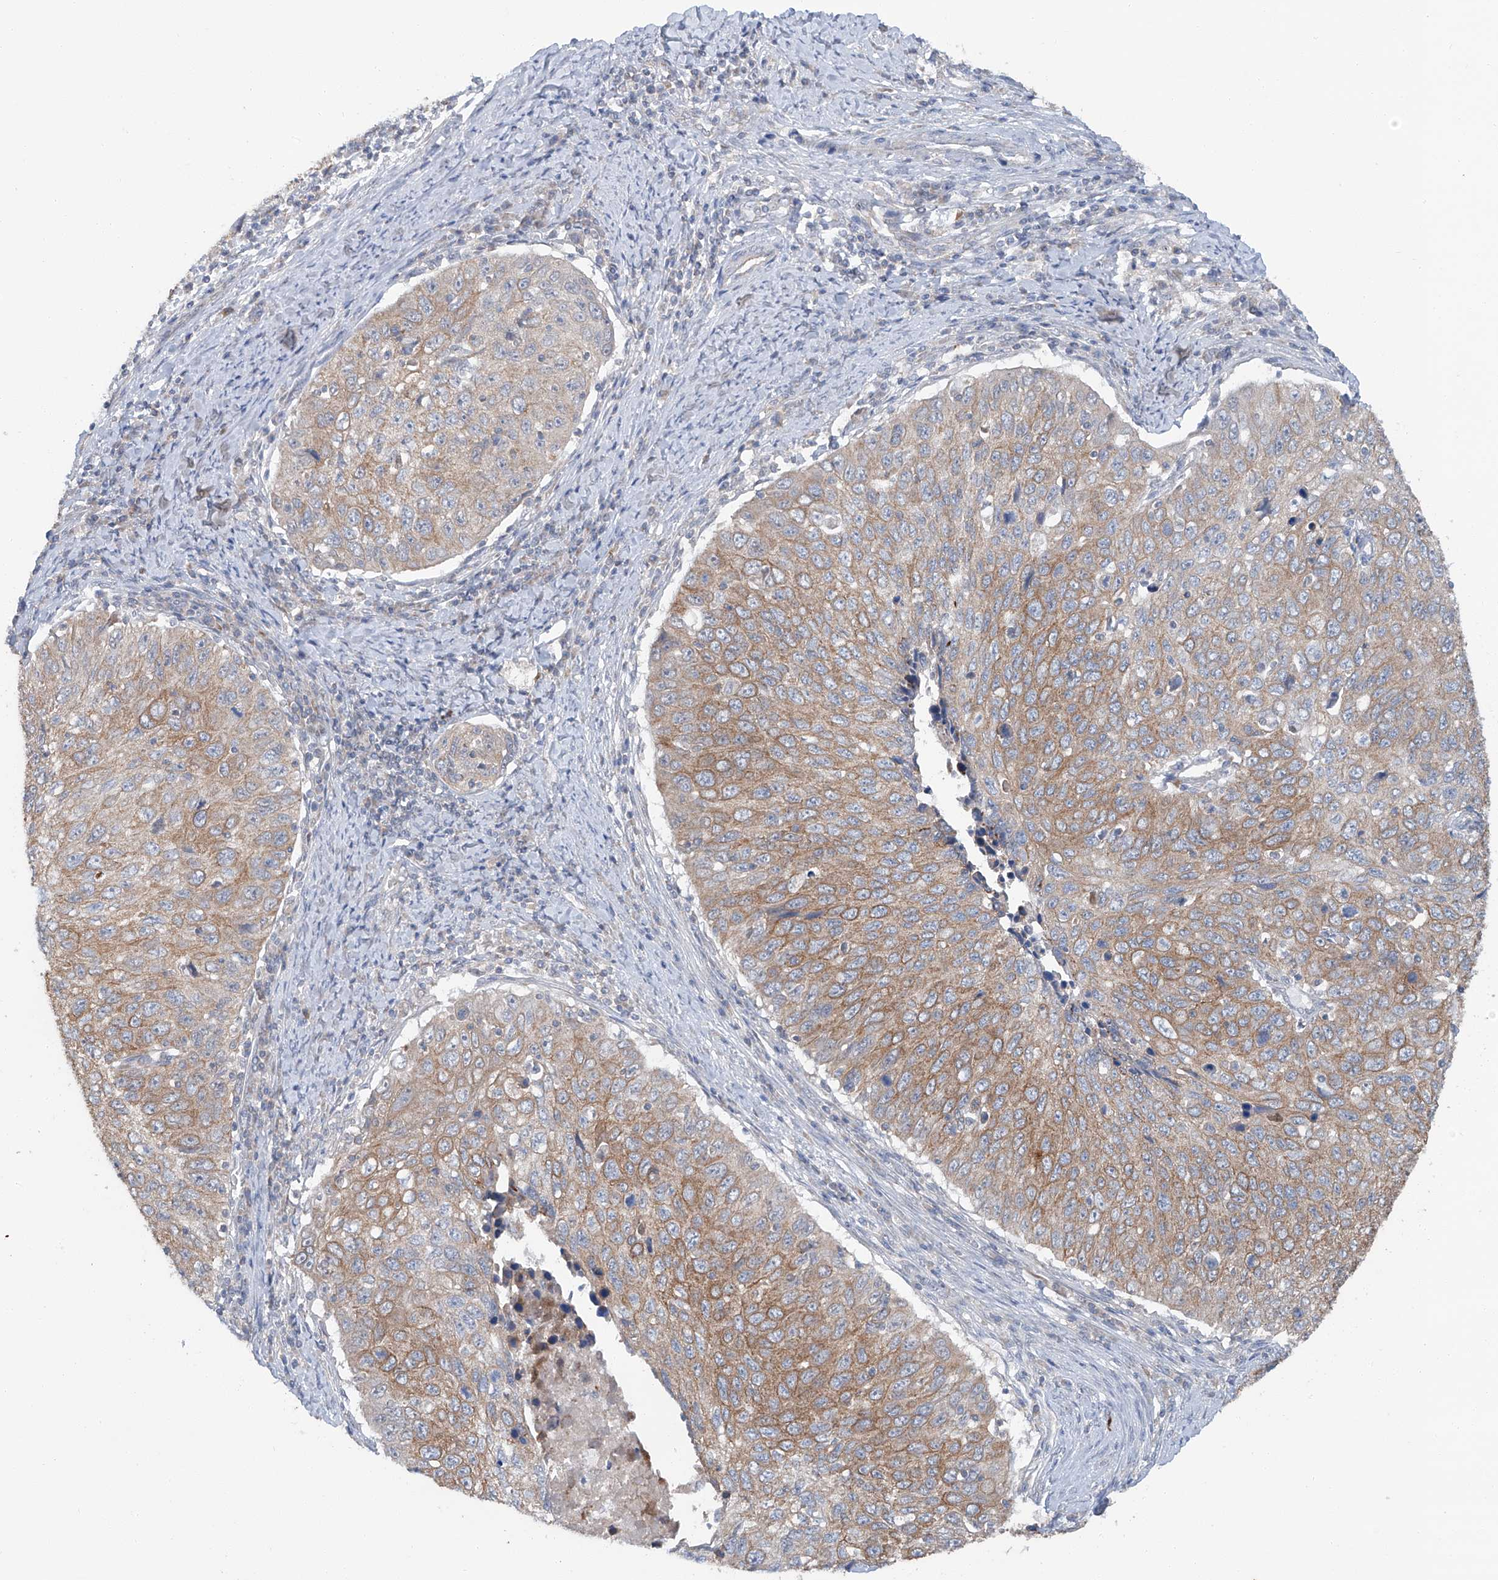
{"staining": {"intensity": "moderate", "quantity": ">75%", "location": "cytoplasmic/membranous"}, "tissue": "cervical cancer", "cell_type": "Tumor cells", "image_type": "cancer", "snomed": [{"axis": "morphology", "description": "Squamous cell carcinoma, NOS"}, {"axis": "topography", "description": "Cervix"}], "caption": "Immunohistochemistry (IHC) staining of cervical cancer, which displays medium levels of moderate cytoplasmic/membranous positivity in approximately >75% of tumor cells indicating moderate cytoplasmic/membranous protein positivity. The staining was performed using DAB (3,3'-diaminobenzidine) (brown) for protein detection and nuclei were counterstained in hematoxylin (blue).", "gene": "SIX4", "patient": {"sex": "female", "age": 53}}